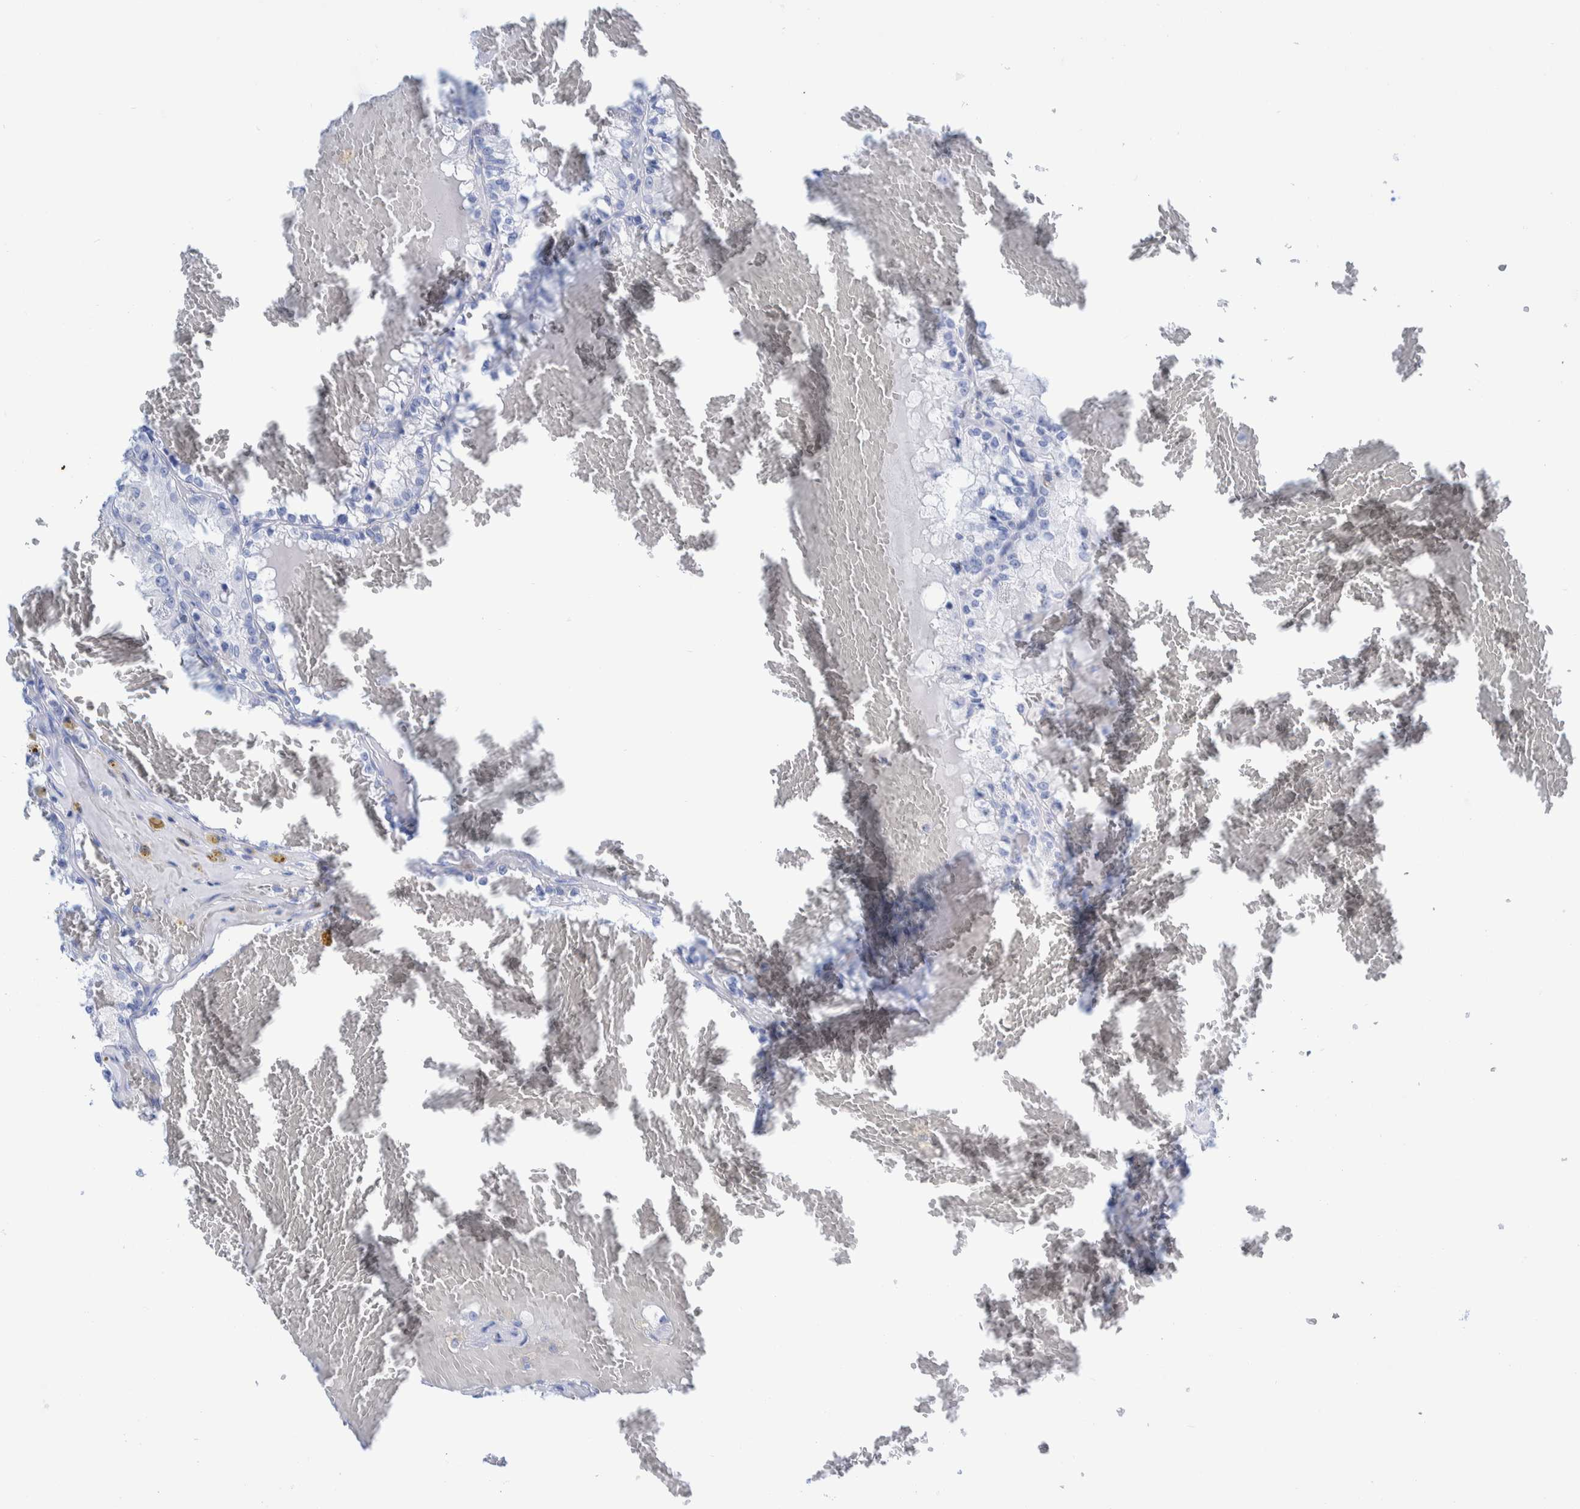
{"staining": {"intensity": "negative", "quantity": "none", "location": "none"}, "tissue": "renal cancer", "cell_type": "Tumor cells", "image_type": "cancer", "snomed": [{"axis": "morphology", "description": "Adenocarcinoma, NOS"}, {"axis": "topography", "description": "Kidney"}], "caption": "Tumor cells are negative for brown protein staining in renal adenocarcinoma.", "gene": "KRT14", "patient": {"sex": "female", "age": 56}}